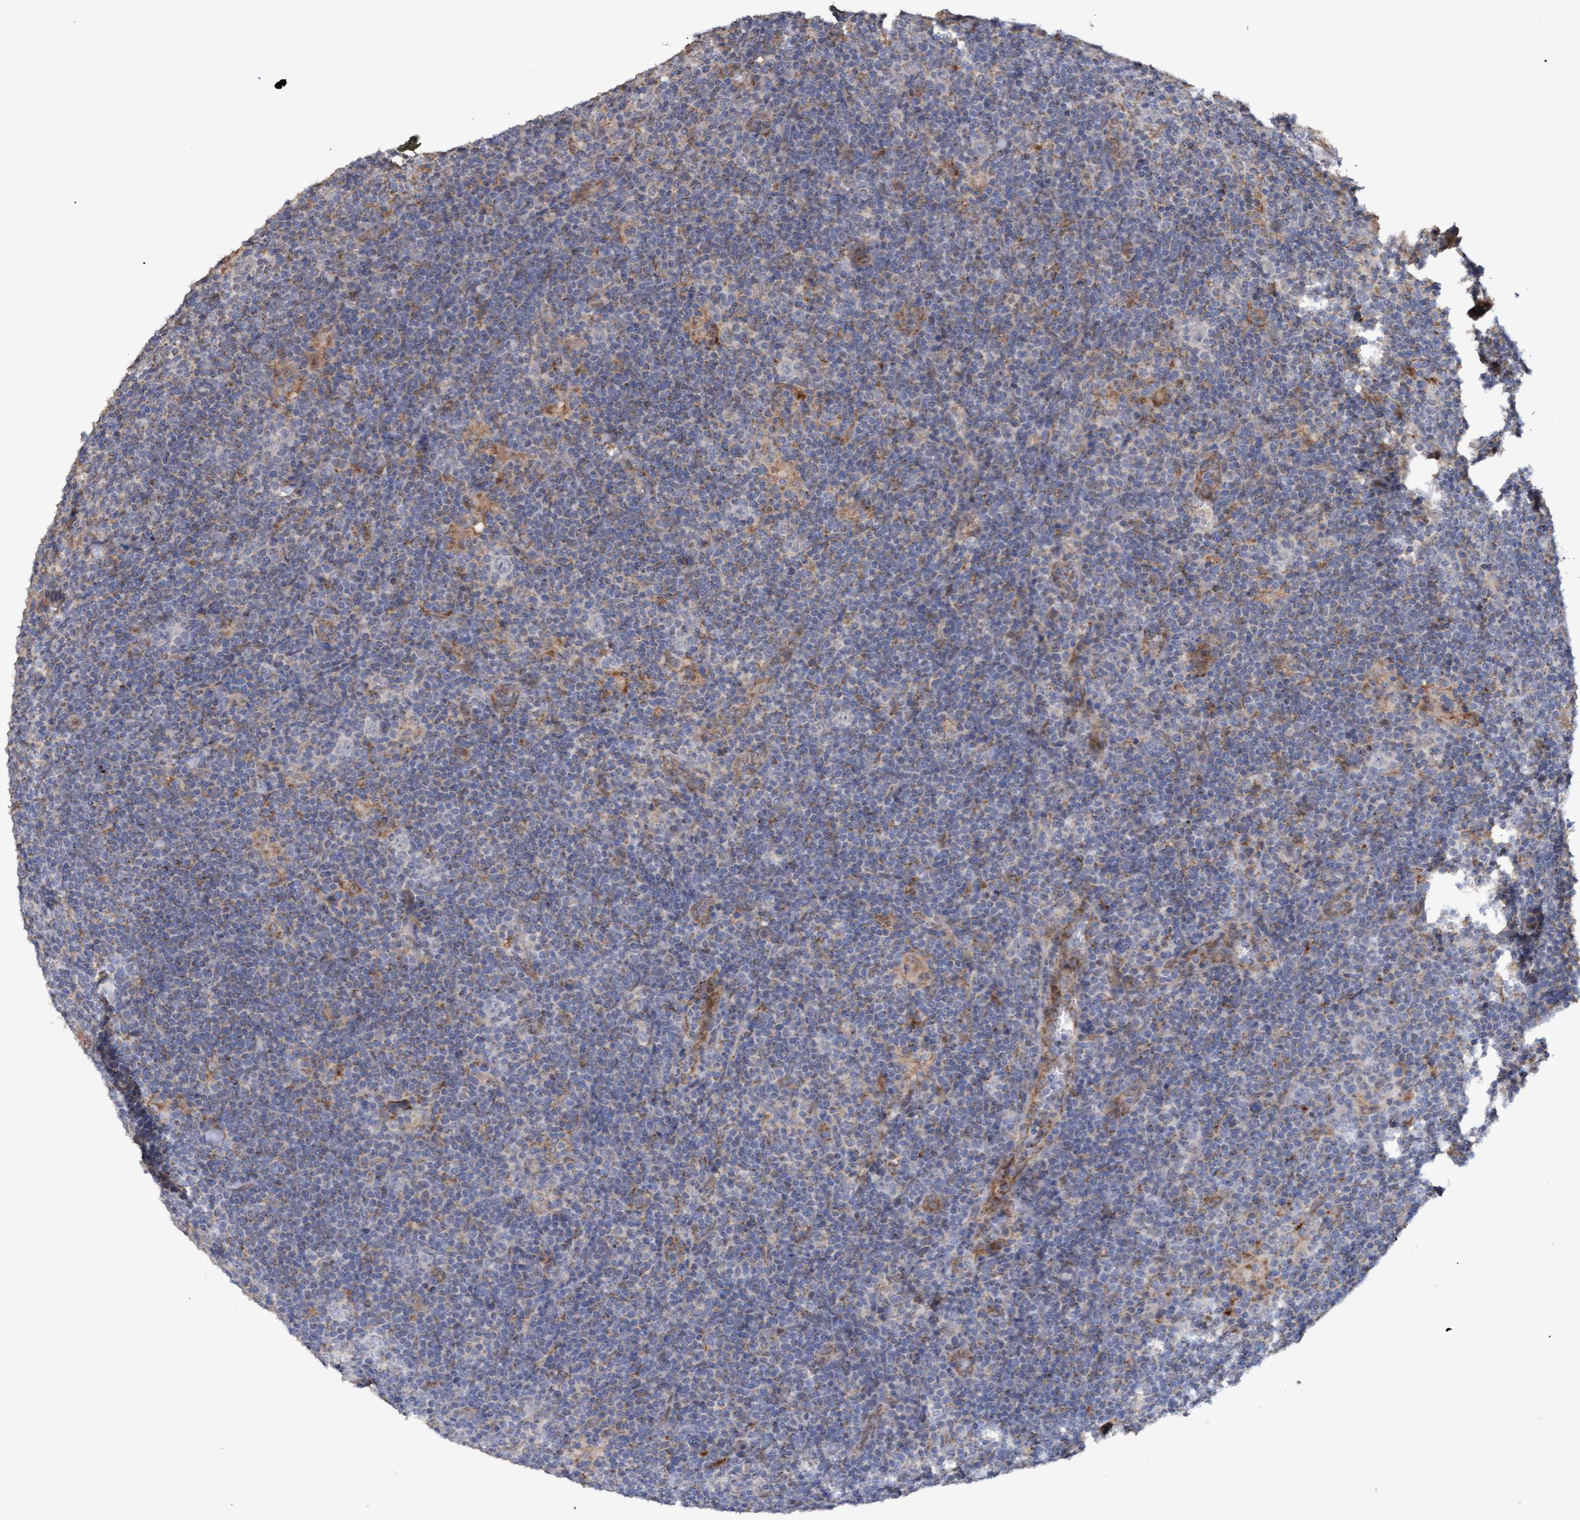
{"staining": {"intensity": "negative", "quantity": "none", "location": "none"}, "tissue": "lymphoma", "cell_type": "Tumor cells", "image_type": "cancer", "snomed": [{"axis": "morphology", "description": "Hodgkin's disease, NOS"}, {"axis": "topography", "description": "Lymph node"}], "caption": "Immunohistochemistry (IHC) micrograph of neoplastic tissue: human Hodgkin's disease stained with DAB shows no significant protein positivity in tumor cells.", "gene": "MGLL", "patient": {"sex": "female", "age": 57}}